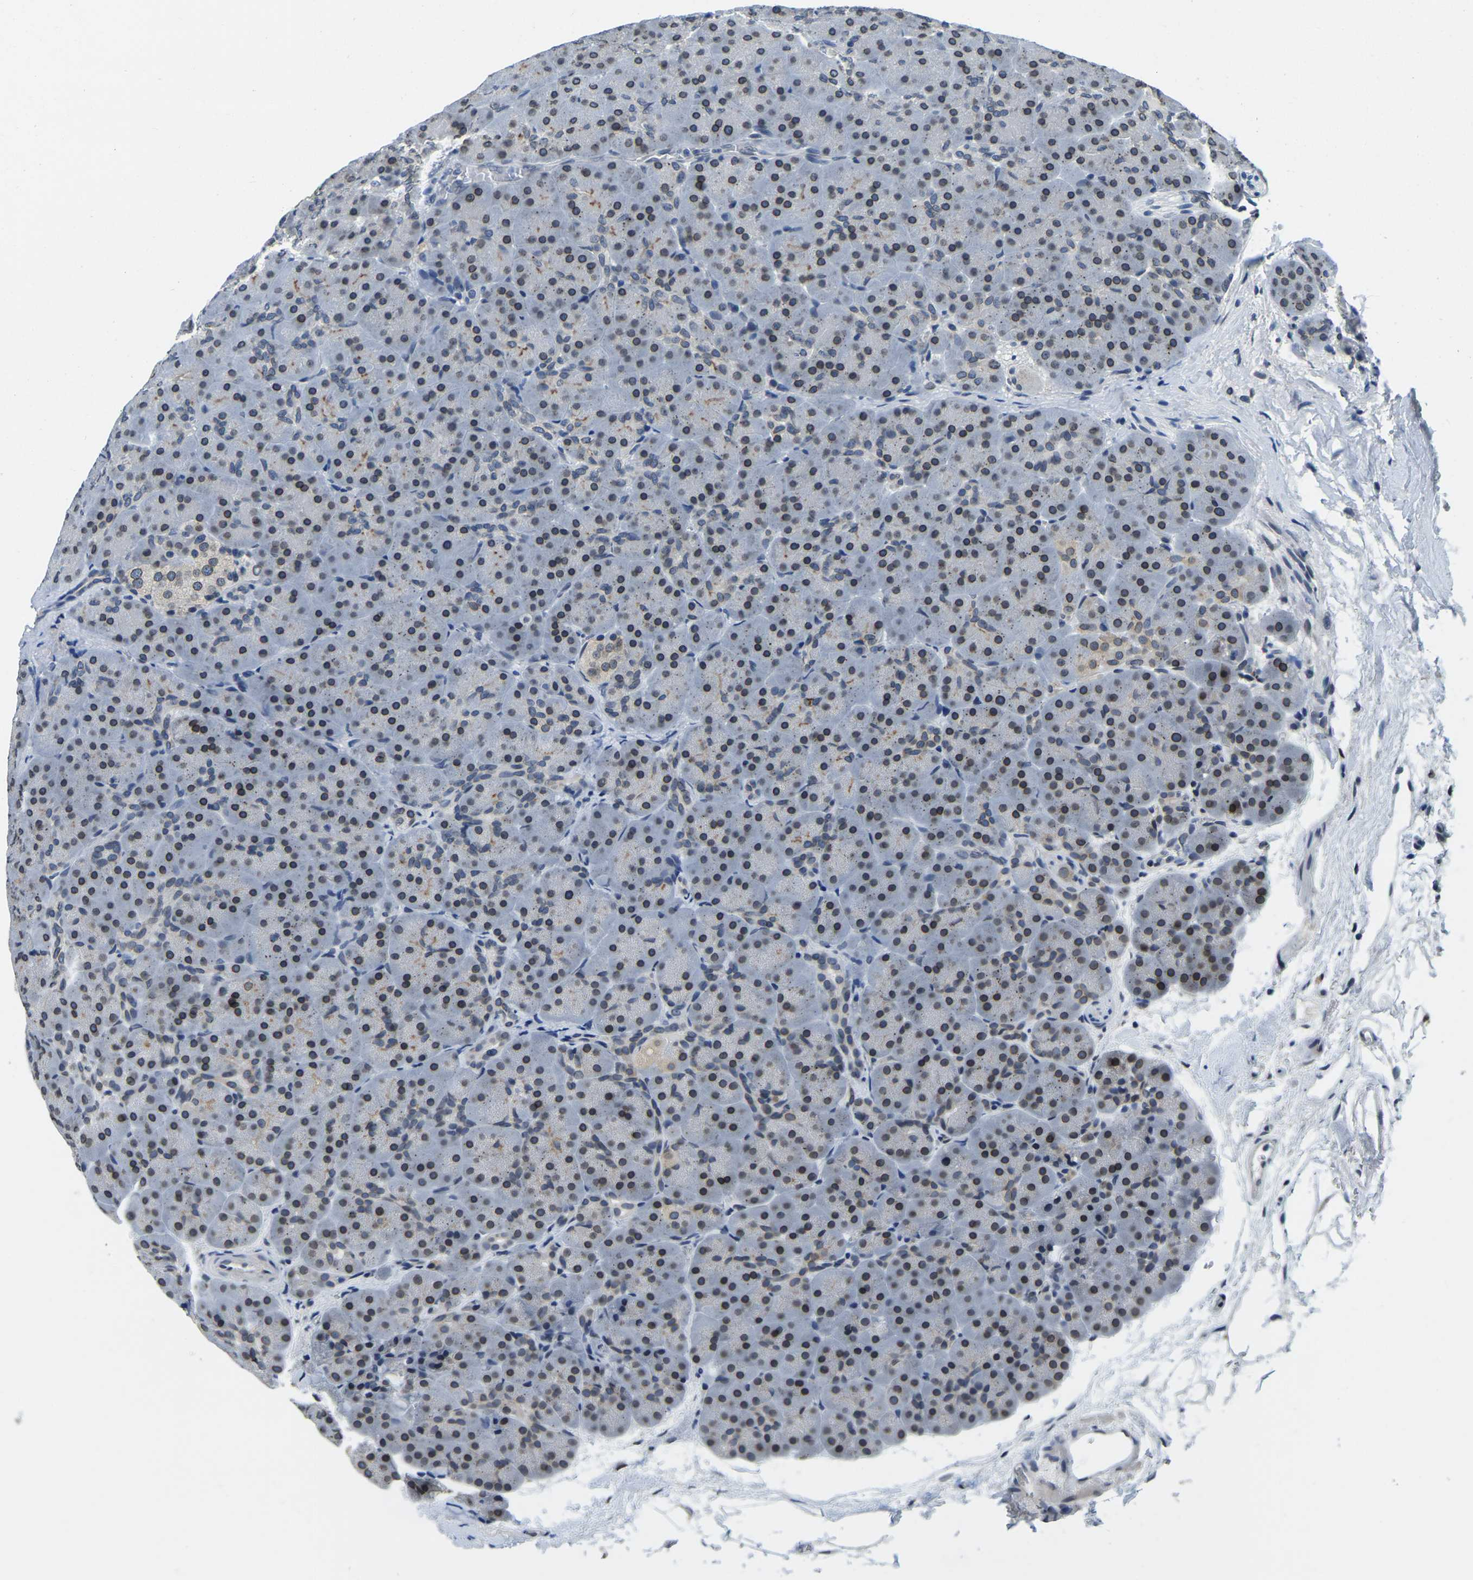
{"staining": {"intensity": "moderate", "quantity": "25%-75%", "location": "cytoplasmic/membranous,nuclear"}, "tissue": "pancreas", "cell_type": "Exocrine glandular cells", "image_type": "normal", "snomed": [{"axis": "morphology", "description": "Normal tissue, NOS"}, {"axis": "topography", "description": "Pancreas"}], "caption": "Brown immunohistochemical staining in normal pancreas demonstrates moderate cytoplasmic/membranous,nuclear expression in about 25%-75% of exocrine glandular cells.", "gene": "RANBP2", "patient": {"sex": "male", "age": 66}}